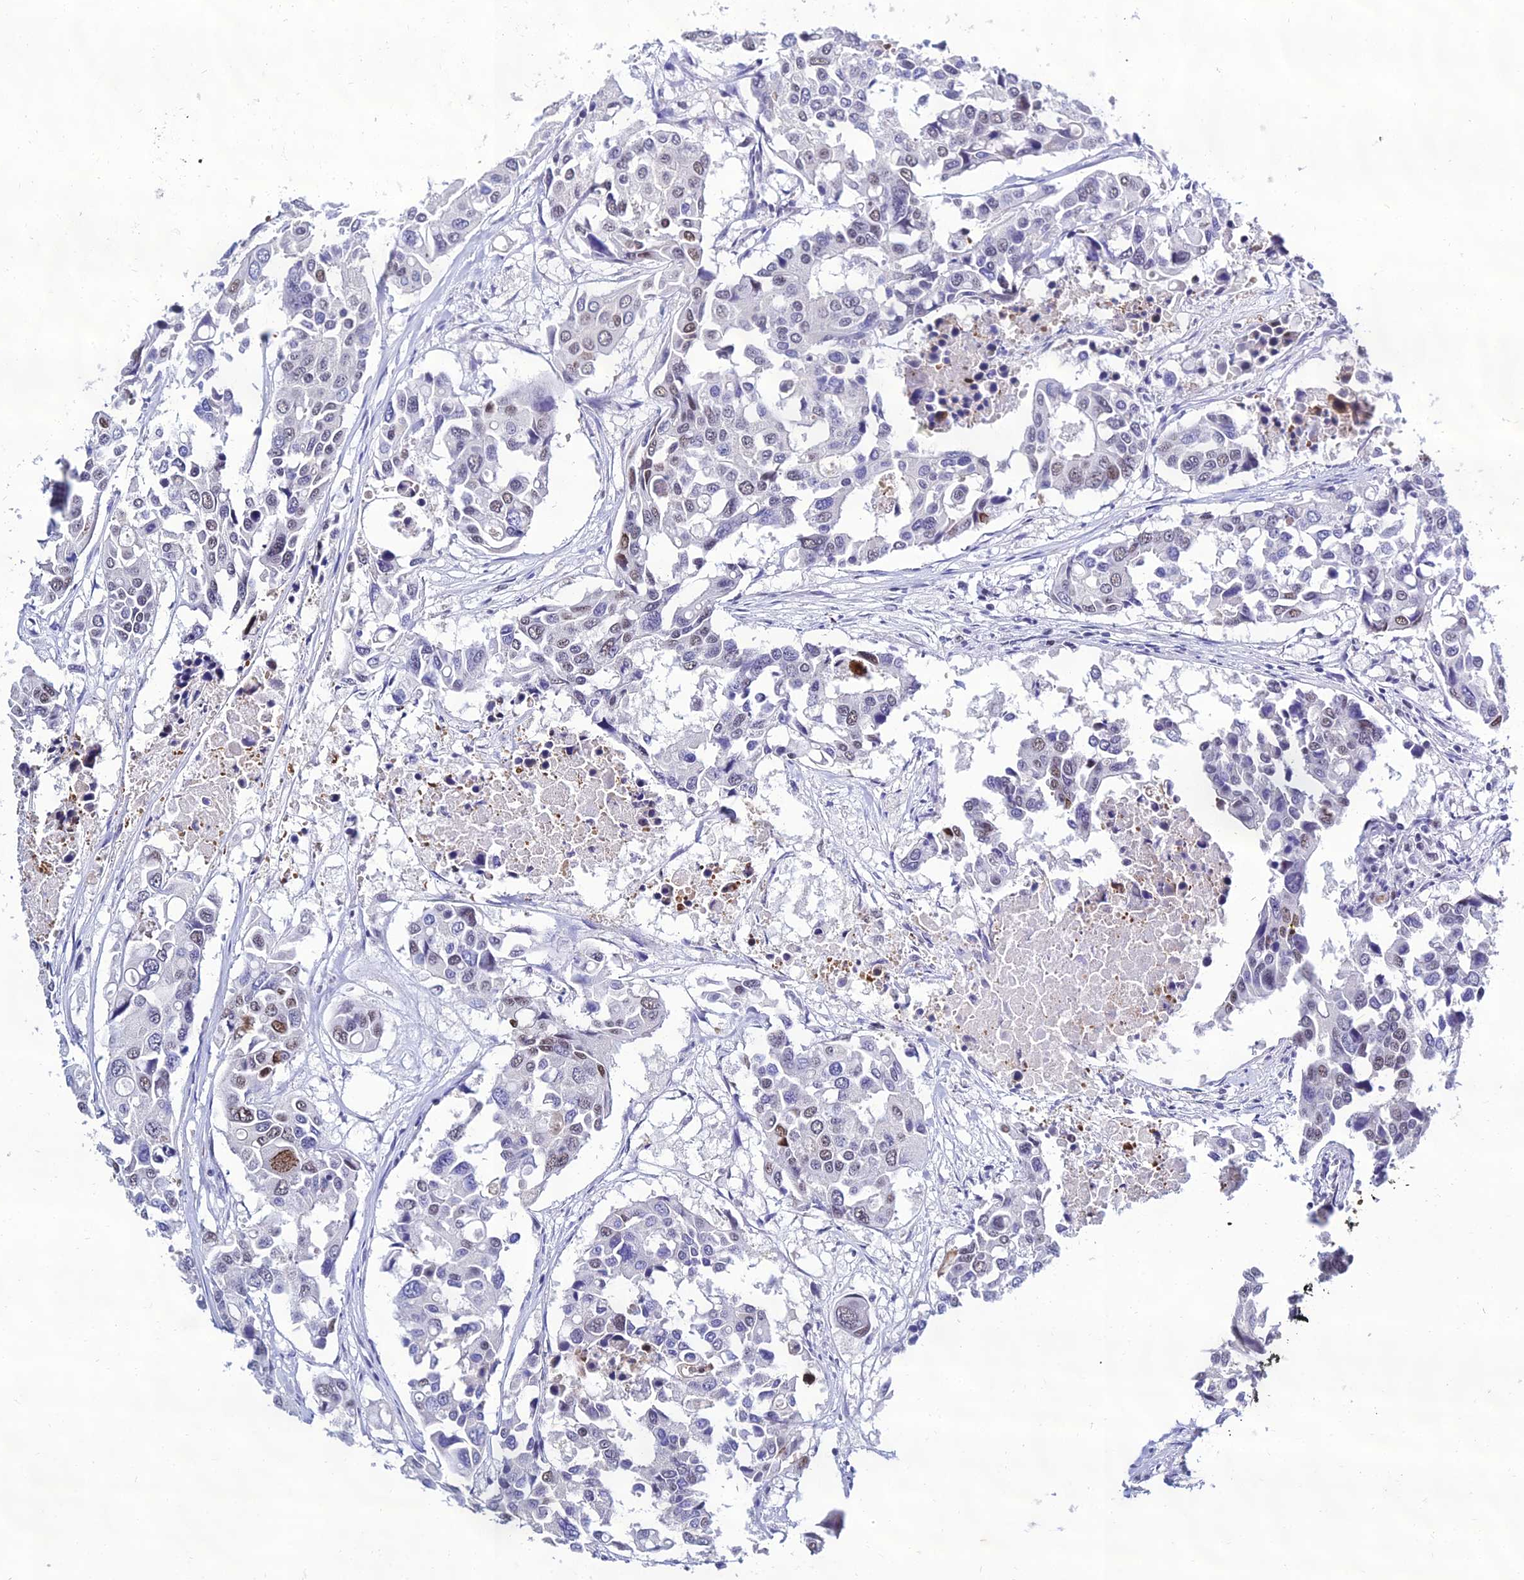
{"staining": {"intensity": "moderate", "quantity": "<25%", "location": "nuclear"}, "tissue": "colorectal cancer", "cell_type": "Tumor cells", "image_type": "cancer", "snomed": [{"axis": "morphology", "description": "Adenocarcinoma, NOS"}, {"axis": "topography", "description": "Colon"}], "caption": "This is an image of immunohistochemistry staining of colorectal cancer, which shows moderate positivity in the nuclear of tumor cells.", "gene": "PPP4R2", "patient": {"sex": "male", "age": 77}}